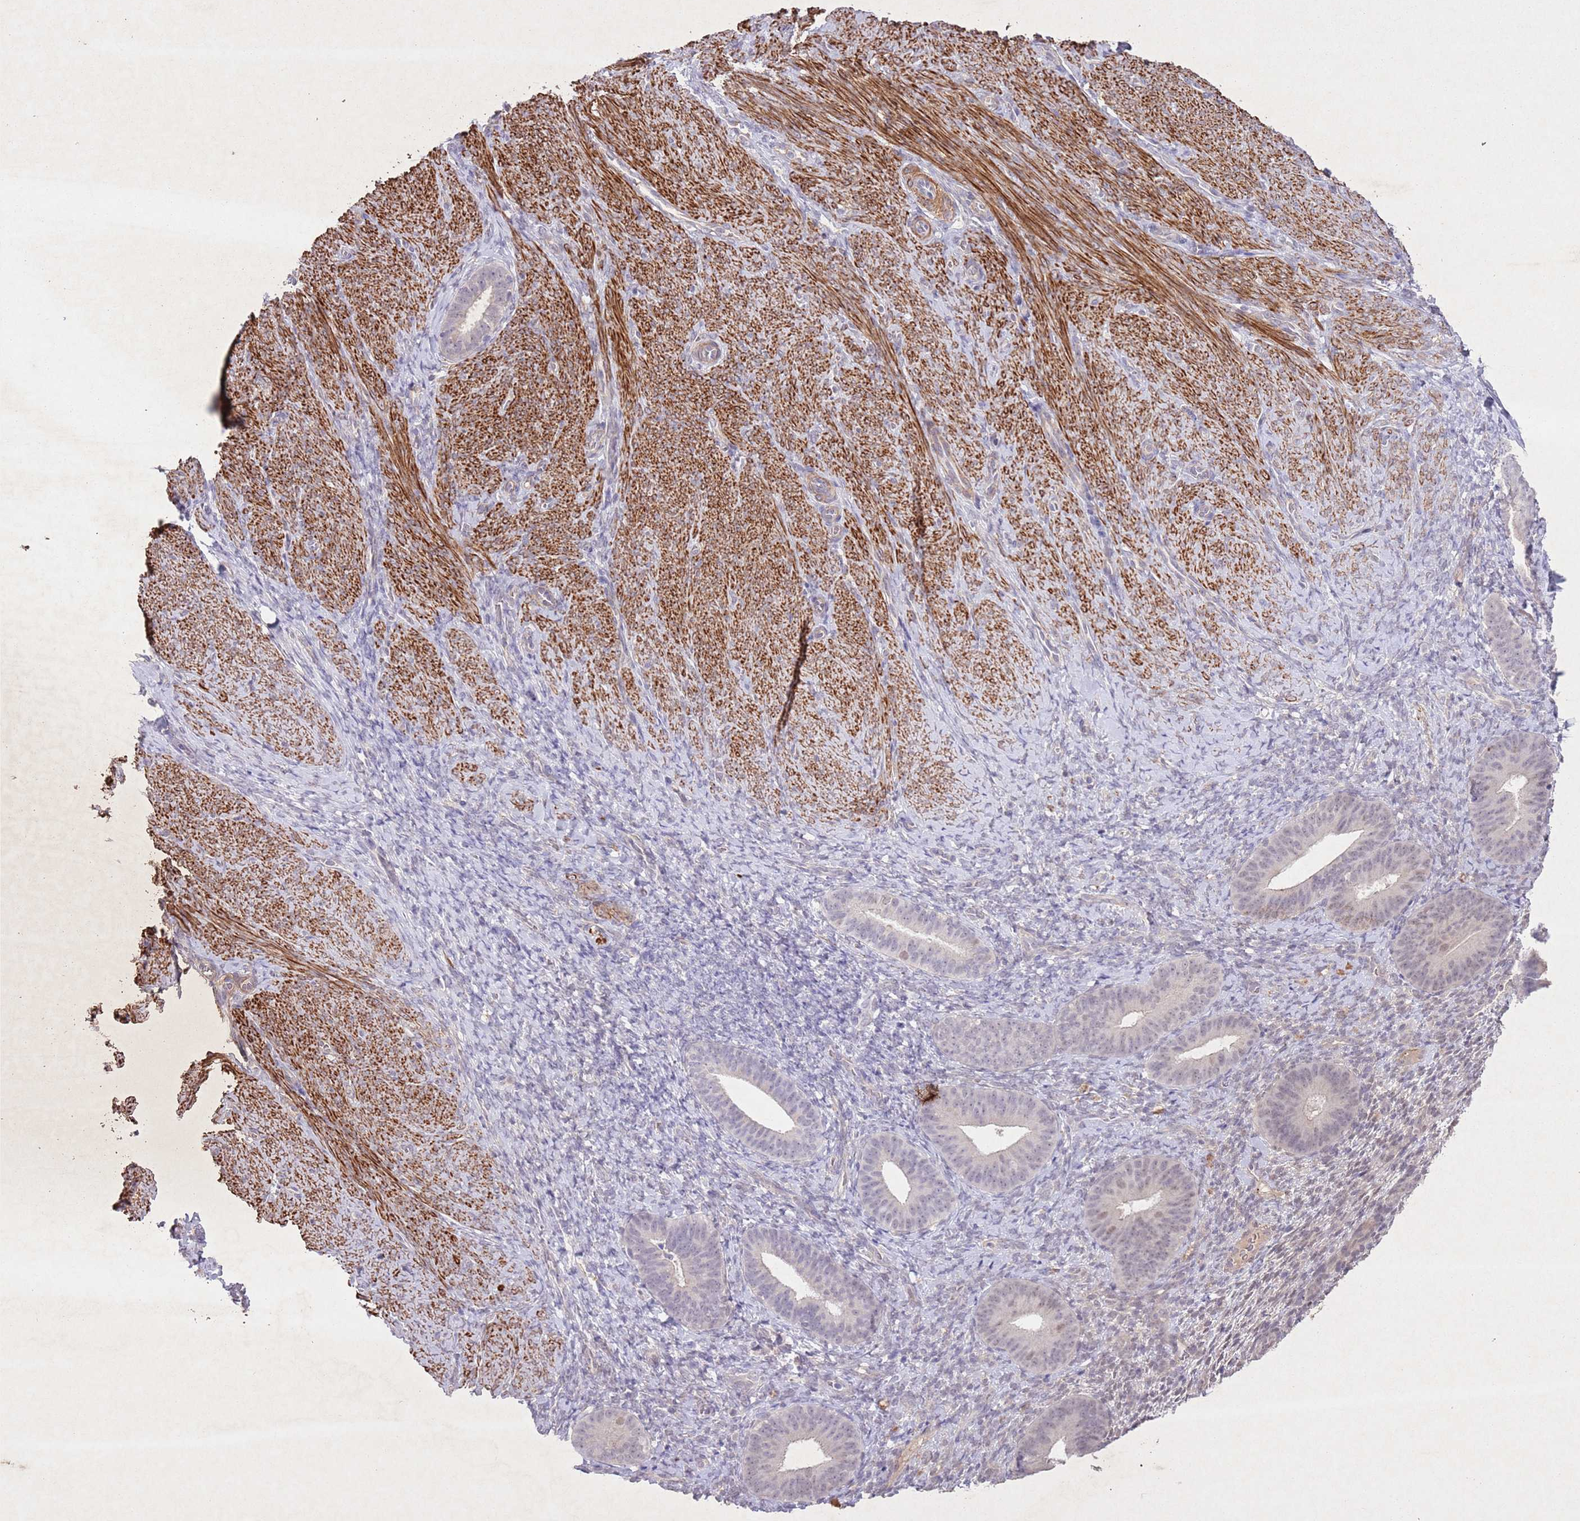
{"staining": {"intensity": "negative", "quantity": "none", "location": "none"}, "tissue": "endometrium", "cell_type": "Cells in endometrial stroma", "image_type": "normal", "snomed": [{"axis": "morphology", "description": "Normal tissue, NOS"}, {"axis": "topography", "description": "Endometrium"}], "caption": "An IHC micrograph of normal endometrium is shown. There is no staining in cells in endometrial stroma of endometrium.", "gene": "CCNI", "patient": {"sex": "female", "age": 65}}